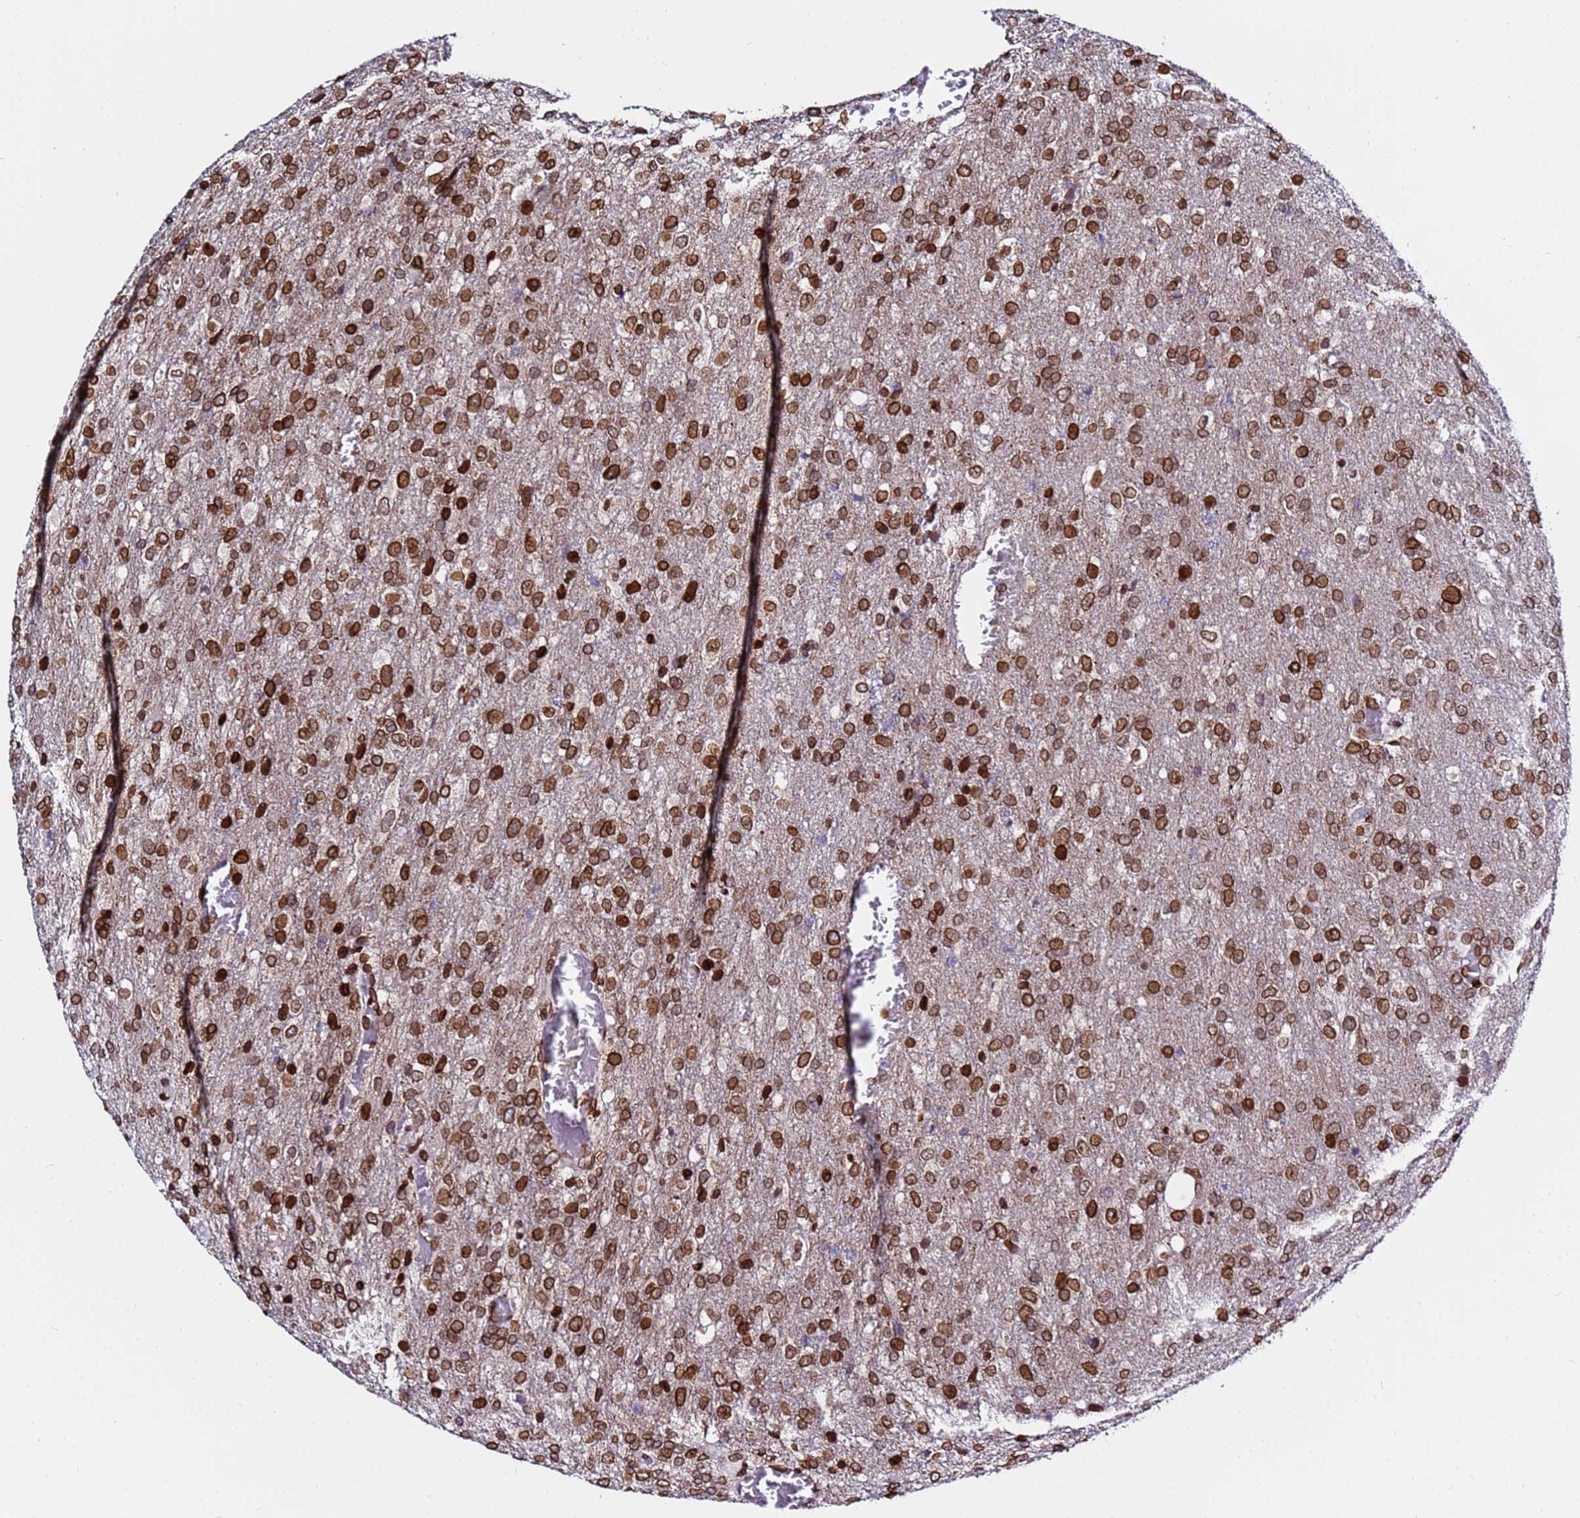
{"staining": {"intensity": "moderate", "quantity": ">75%", "location": "cytoplasmic/membranous,nuclear"}, "tissue": "glioma", "cell_type": "Tumor cells", "image_type": "cancer", "snomed": [{"axis": "morphology", "description": "Glioma, malignant, High grade"}, {"axis": "topography", "description": "Brain"}], "caption": "About >75% of tumor cells in malignant high-grade glioma display moderate cytoplasmic/membranous and nuclear protein expression as visualized by brown immunohistochemical staining.", "gene": "TOR1AIP1", "patient": {"sex": "female", "age": 74}}